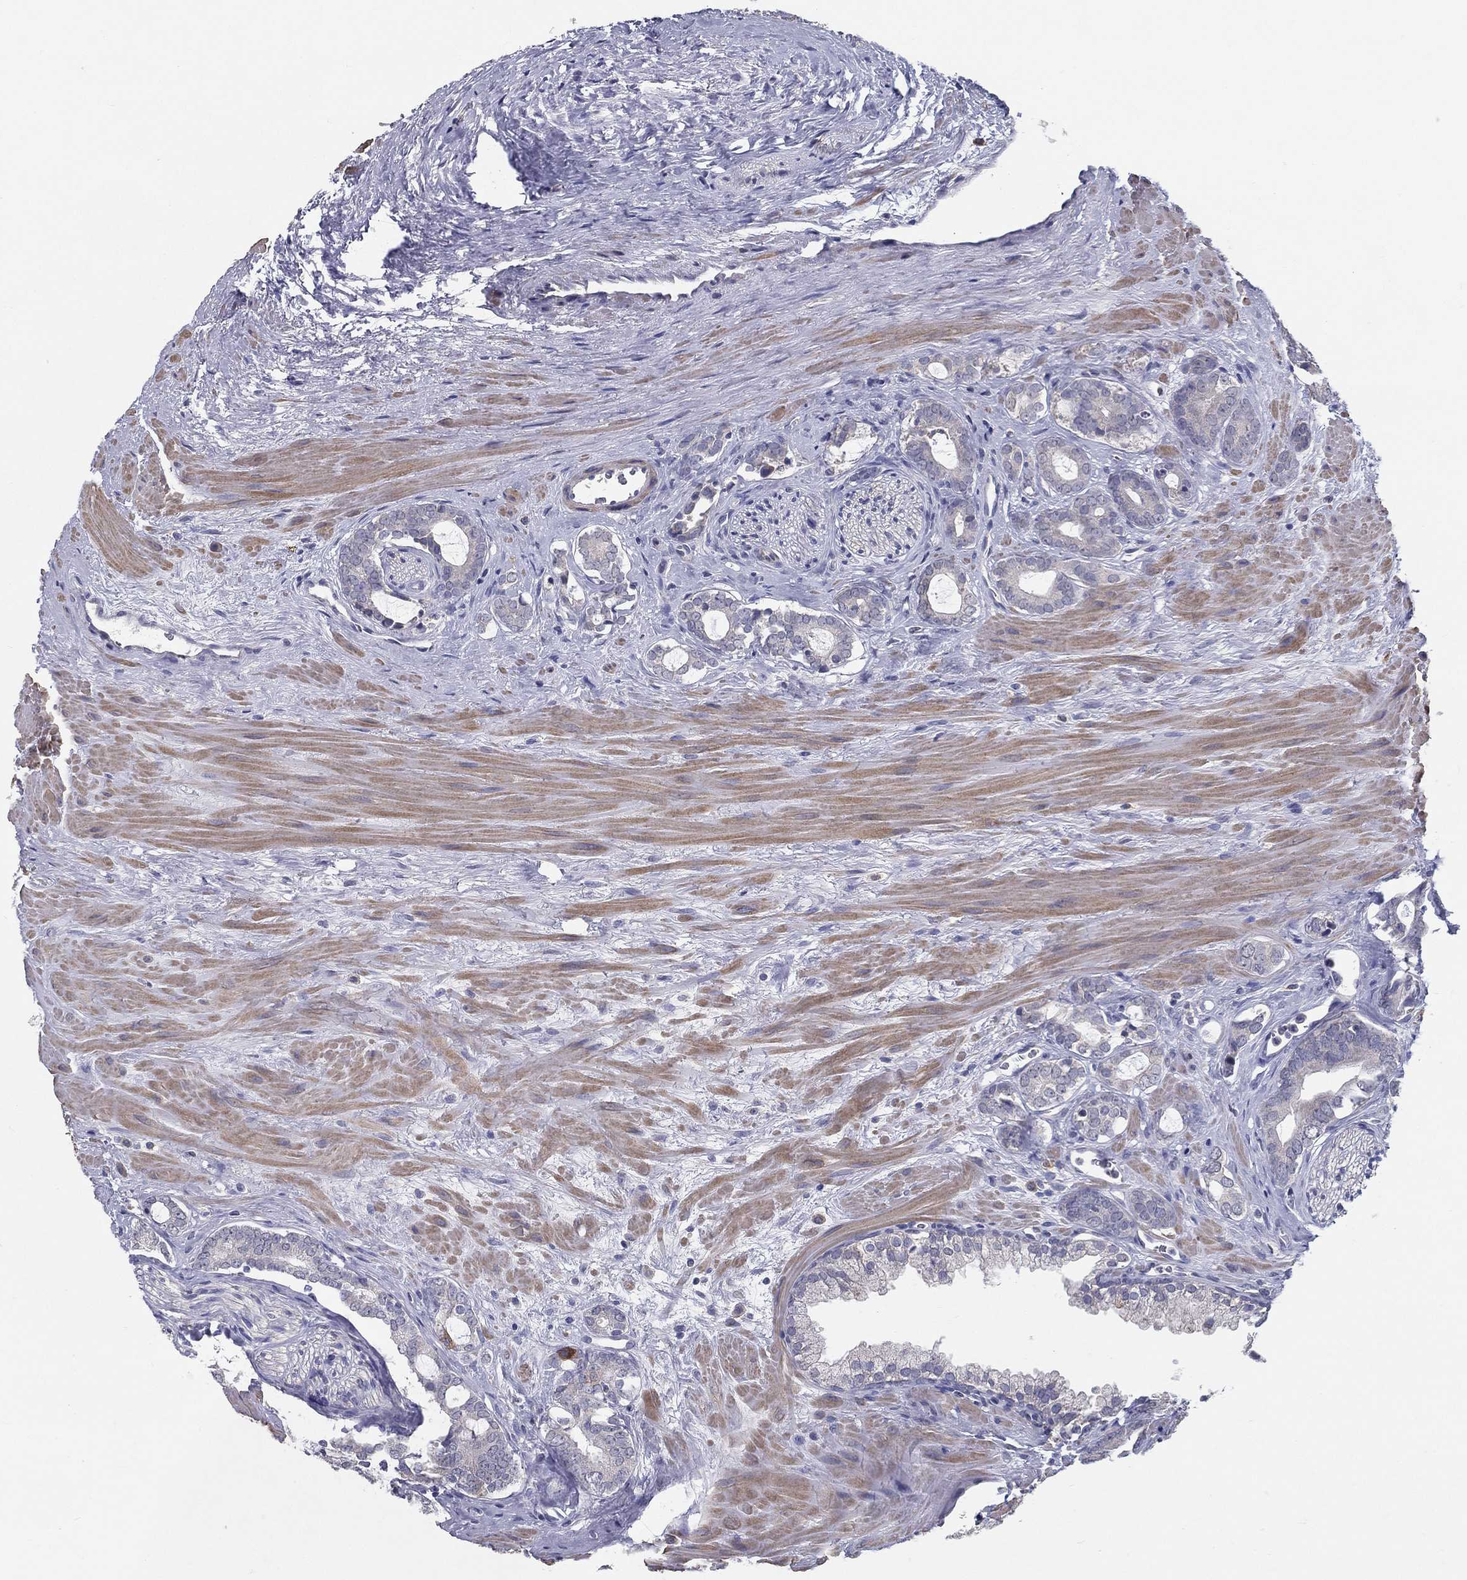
{"staining": {"intensity": "negative", "quantity": "none", "location": "none"}, "tissue": "prostate cancer", "cell_type": "Tumor cells", "image_type": "cancer", "snomed": [{"axis": "morphology", "description": "Adenocarcinoma, NOS"}, {"axis": "topography", "description": "Prostate"}], "caption": "IHC of human prostate adenocarcinoma demonstrates no expression in tumor cells.", "gene": "PCSK1", "patient": {"sex": "male", "age": 55}}